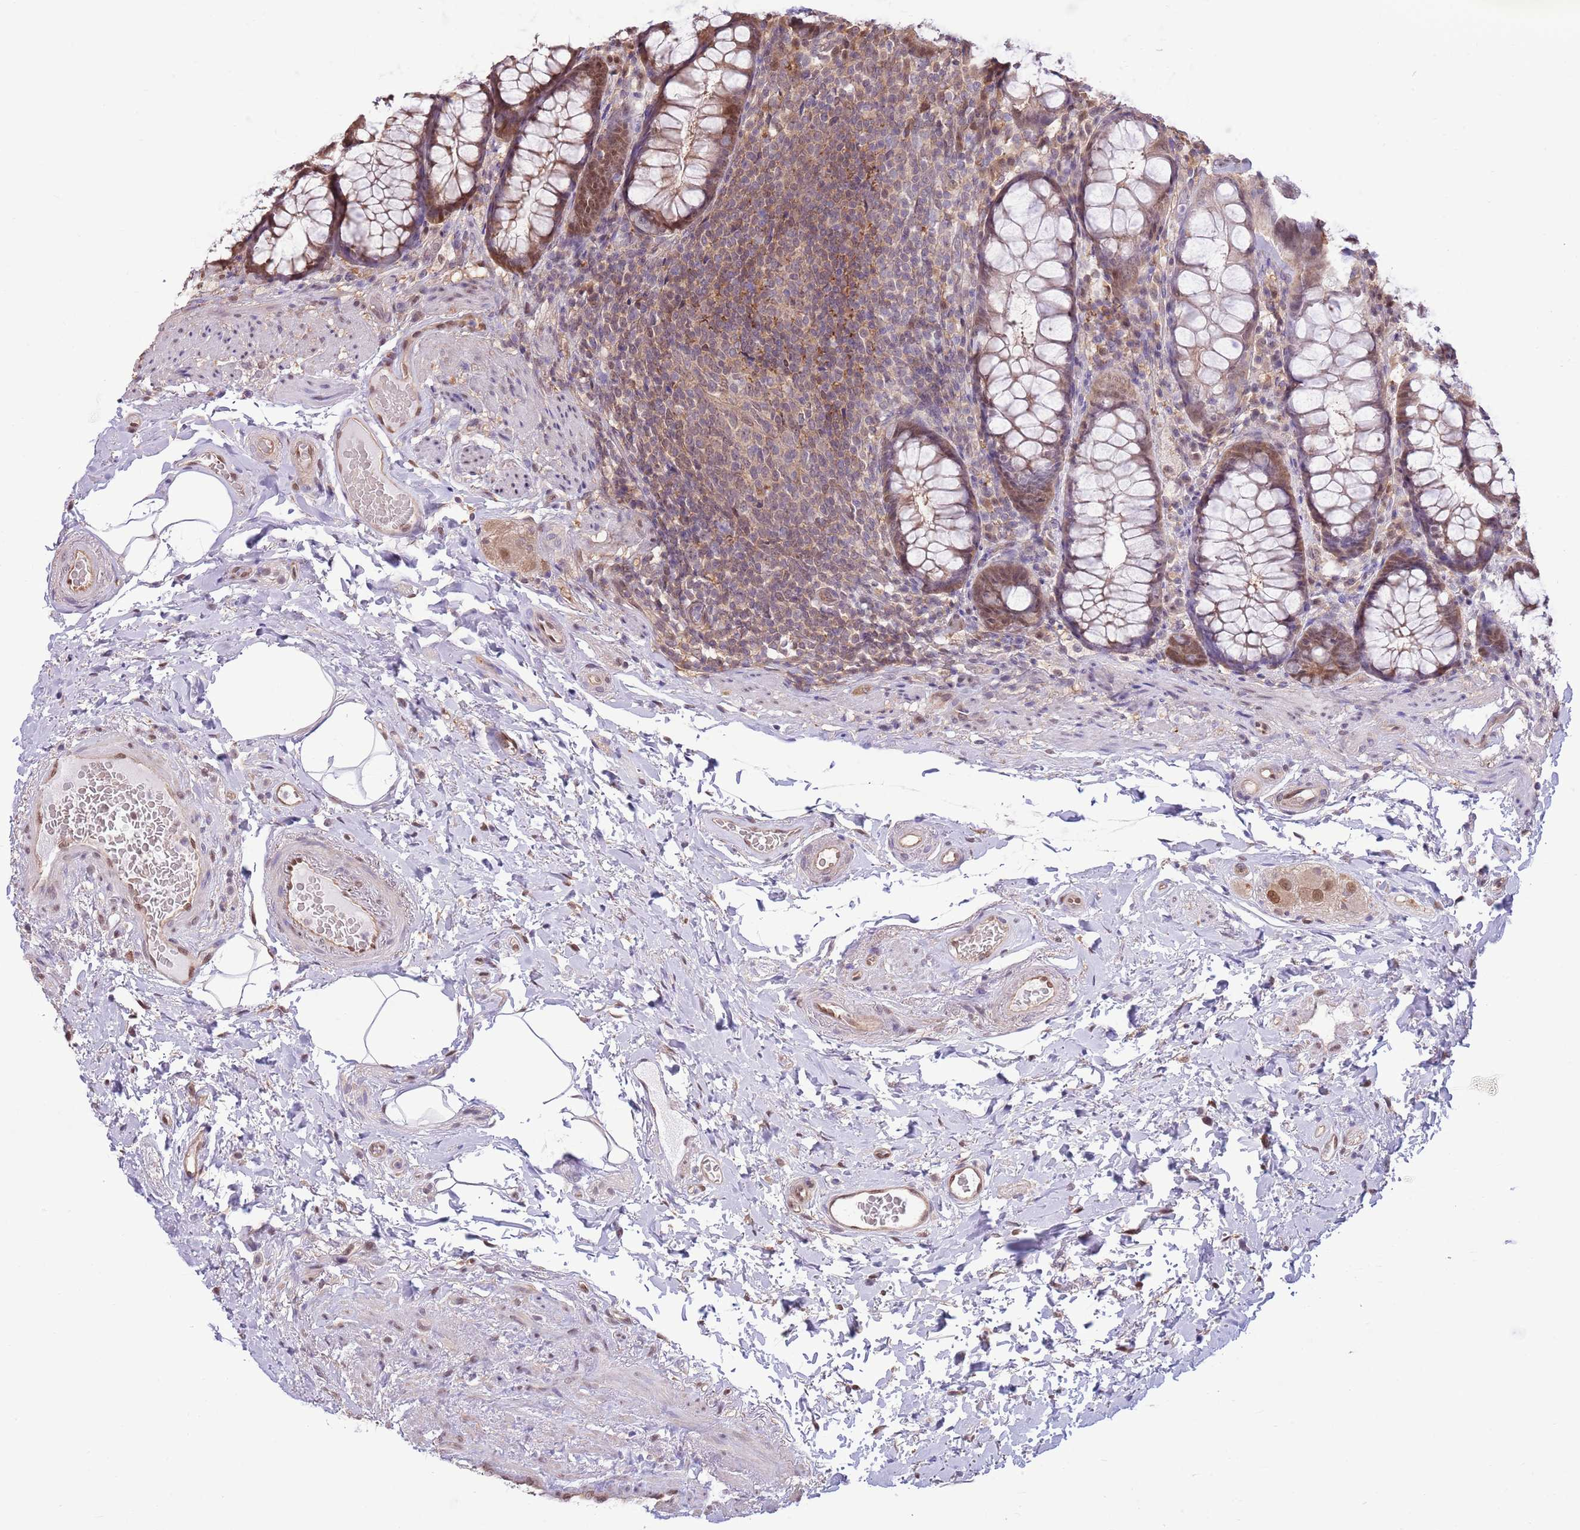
{"staining": {"intensity": "moderate", "quantity": ">75%", "location": "cytoplasmic/membranous,nuclear"}, "tissue": "rectum", "cell_type": "Glandular cells", "image_type": "normal", "snomed": [{"axis": "morphology", "description": "Normal tissue, NOS"}, {"axis": "topography", "description": "Rectum"}], "caption": "Rectum stained with a brown dye exhibits moderate cytoplasmic/membranous,nuclear positive expression in about >75% of glandular cells.", "gene": "NSFL1C", "patient": {"sex": "male", "age": 83}}